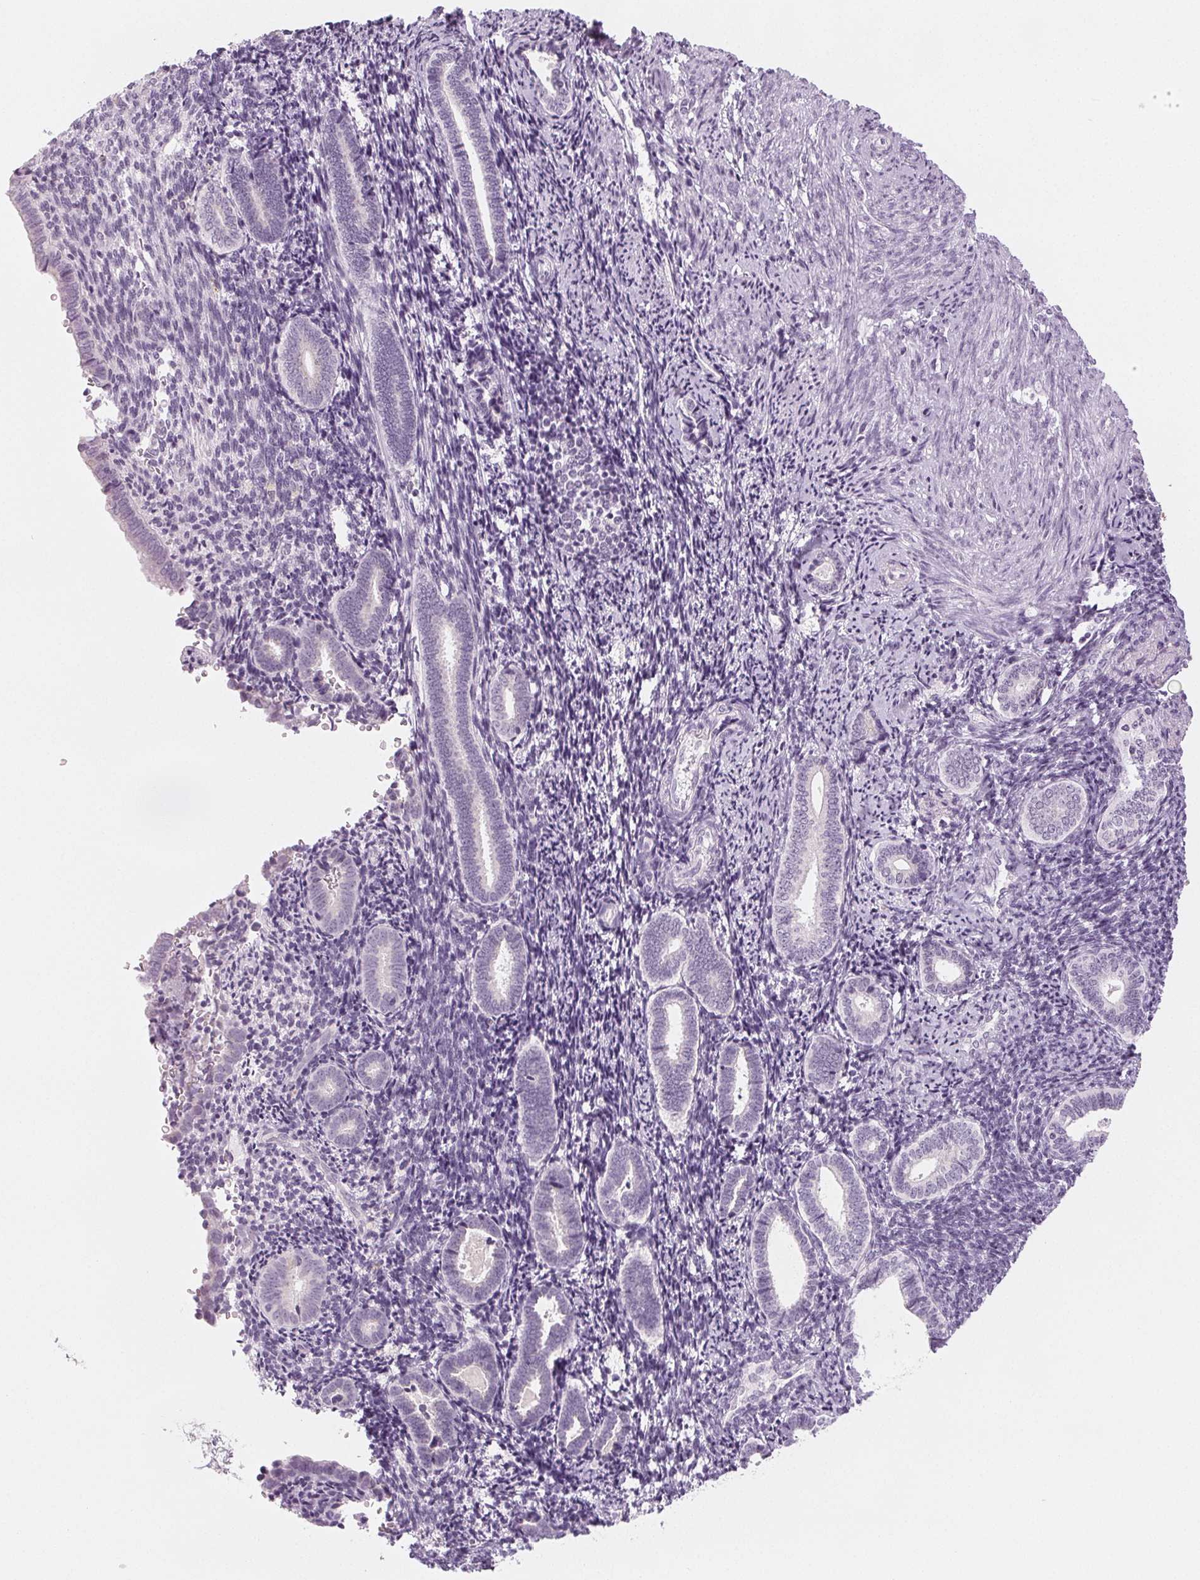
{"staining": {"intensity": "negative", "quantity": "none", "location": "none"}, "tissue": "endometrium", "cell_type": "Cells in endometrial stroma", "image_type": "normal", "snomed": [{"axis": "morphology", "description": "Normal tissue, NOS"}, {"axis": "topography", "description": "Endometrium"}], "caption": "IHC micrograph of normal human endometrium stained for a protein (brown), which demonstrates no positivity in cells in endometrial stroma.", "gene": "EHHADH", "patient": {"sex": "female", "age": 57}}